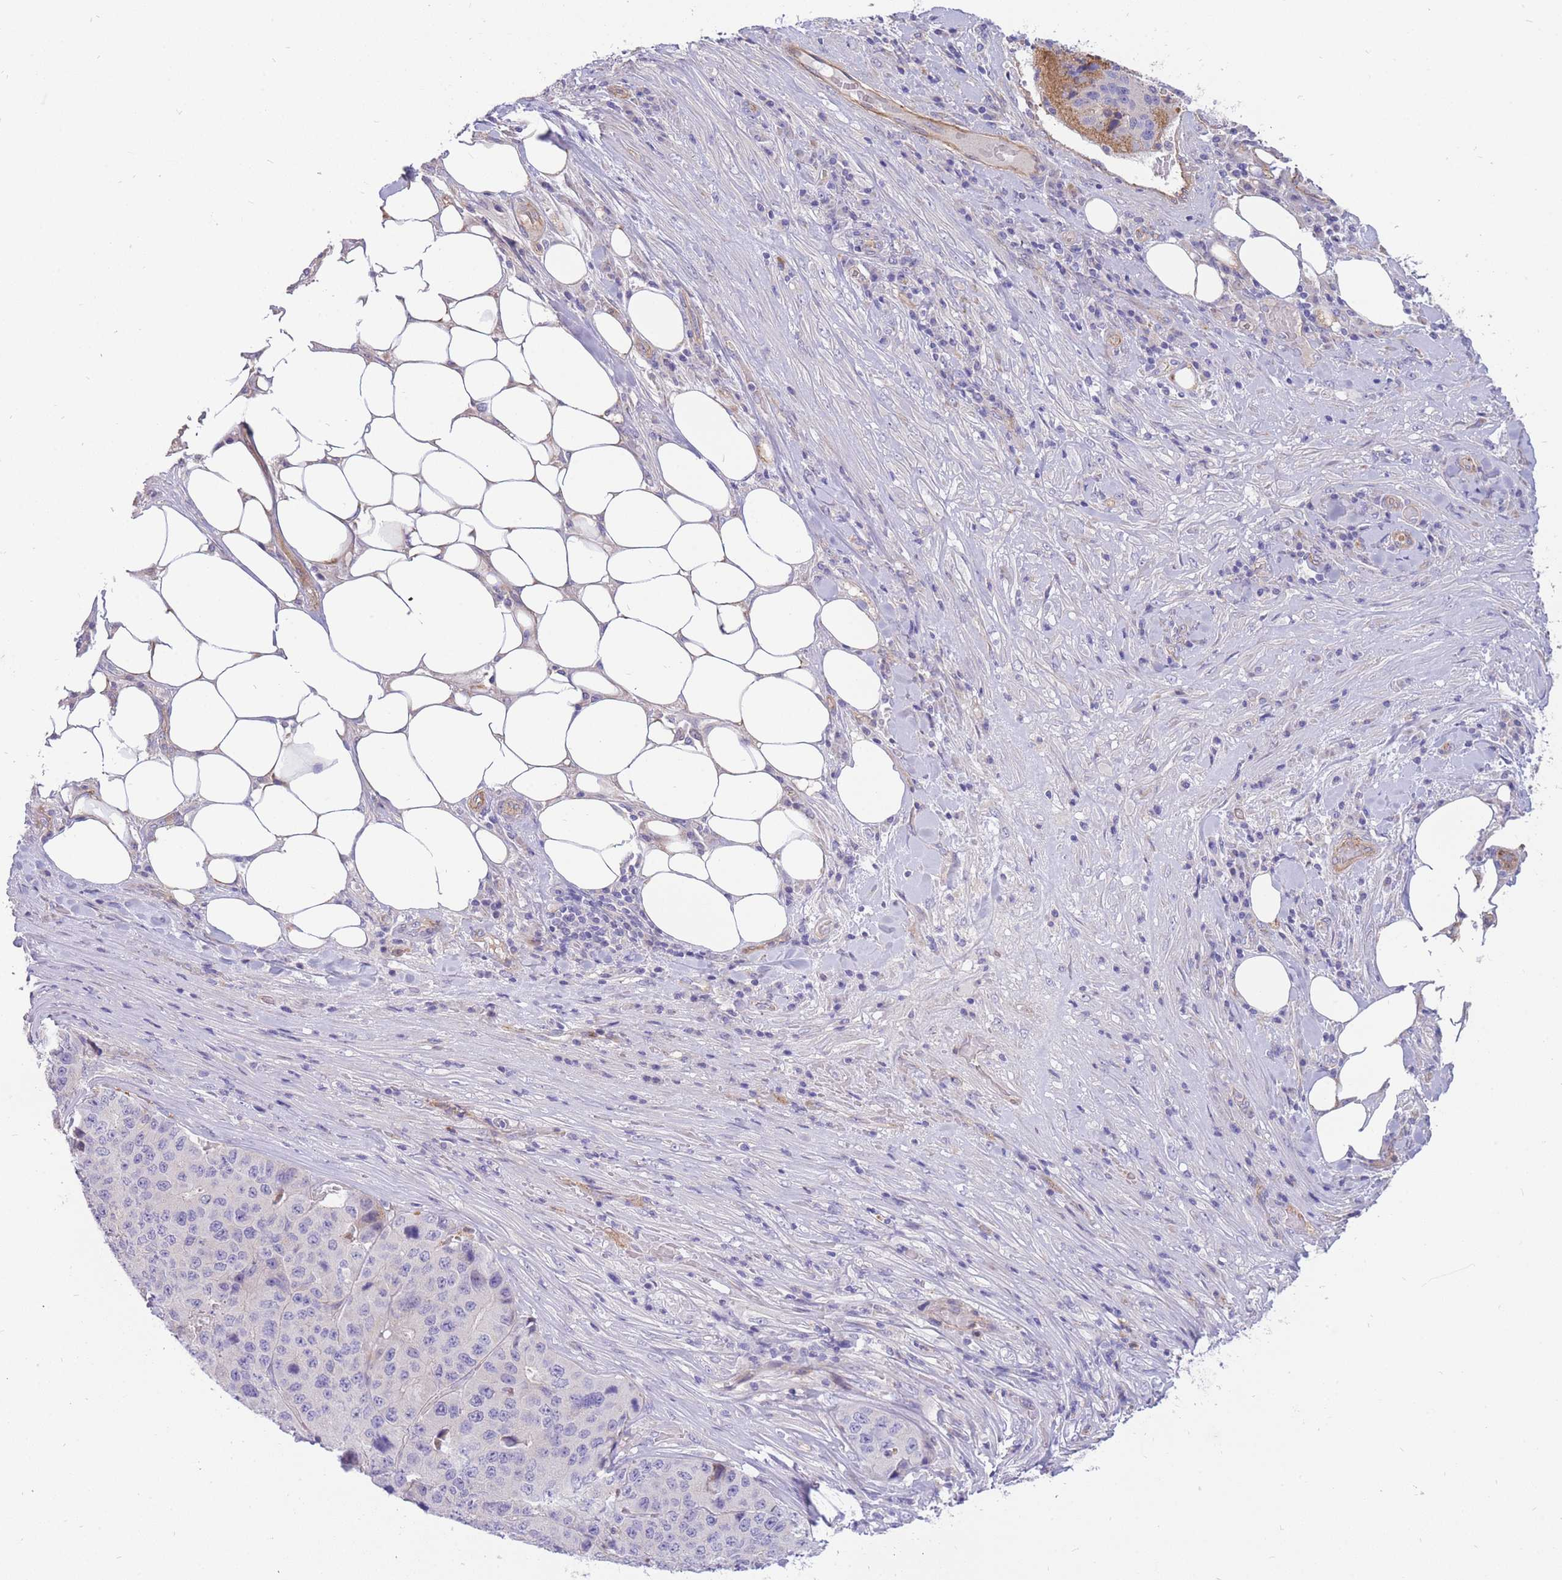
{"staining": {"intensity": "negative", "quantity": "none", "location": "none"}, "tissue": "stomach cancer", "cell_type": "Tumor cells", "image_type": "cancer", "snomed": [{"axis": "morphology", "description": "Adenocarcinoma, NOS"}, {"axis": "topography", "description": "Stomach"}], "caption": "IHC micrograph of neoplastic tissue: adenocarcinoma (stomach) stained with DAB (3,3'-diaminobenzidine) exhibits no significant protein expression in tumor cells.", "gene": "SULT1A1", "patient": {"sex": "male", "age": 71}}